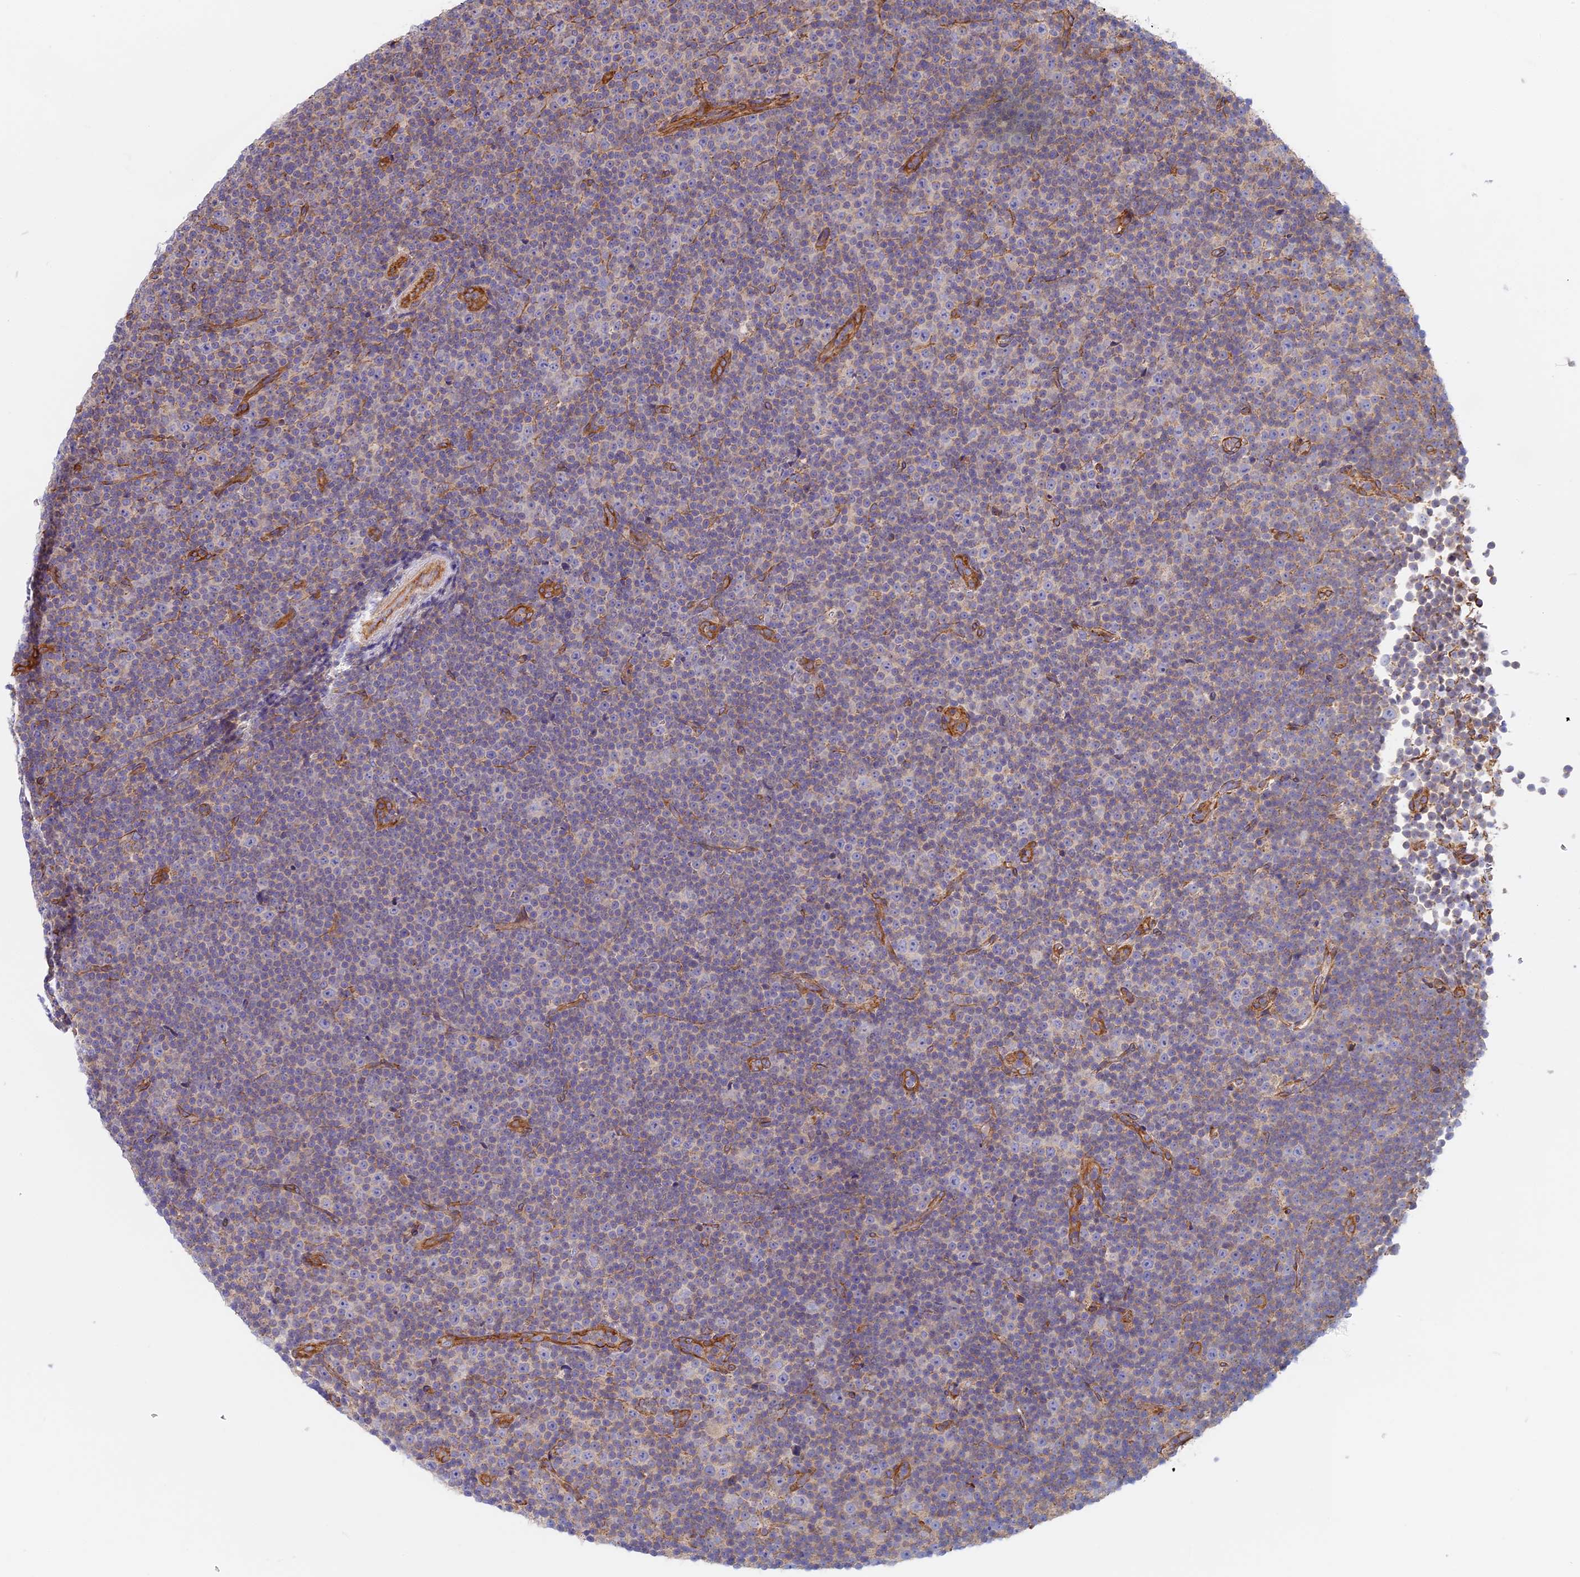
{"staining": {"intensity": "negative", "quantity": "none", "location": "none"}, "tissue": "lymphoma", "cell_type": "Tumor cells", "image_type": "cancer", "snomed": [{"axis": "morphology", "description": "Malignant lymphoma, non-Hodgkin's type, Low grade"}, {"axis": "topography", "description": "Lymph node"}], "caption": "Lymphoma was stained to show a protein in brown. There is no significant staining in tumor cells. Nuclei are stained in blue.", "gene": "DDA1", "patient": {"sex": "female", "age": 67}}